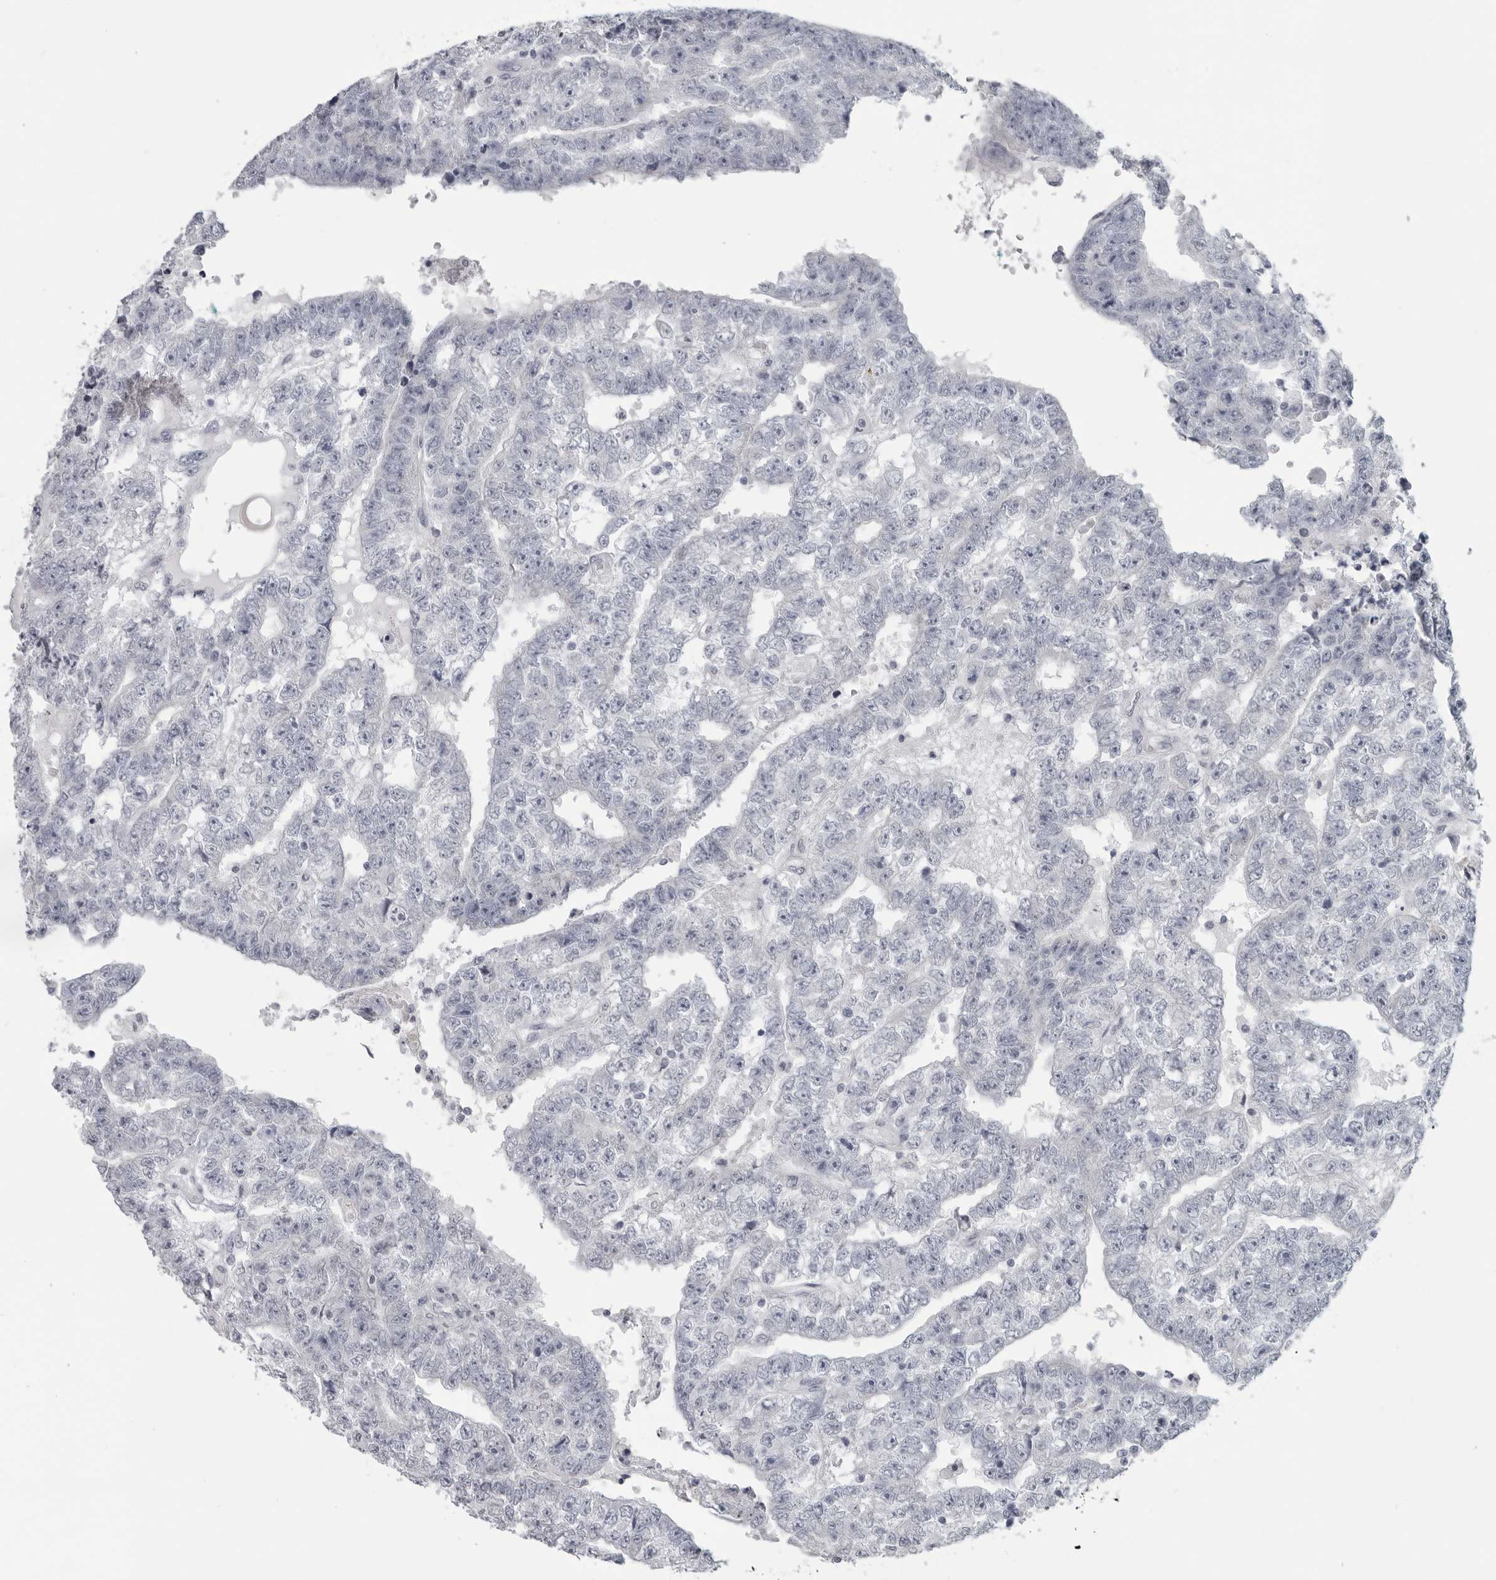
{"staining": {"intensity": "negative", "quantity": "none", "location": "none"}, "tissue": "testis cancer", "cell_type": "Tumor cells", "image_type": "cancer", "snomed": [{"axis": "morphology", "description": "Carcinoma, Embryonal, NOS"}, {"axis": "topography", "description": "Testis"}], "caption": "This is a micrograph of IHC staining of testis cancer, which shows no expression in tumor cells.", "gene": "OPLAH", "patient": {"sex": "male", "age": 25}}